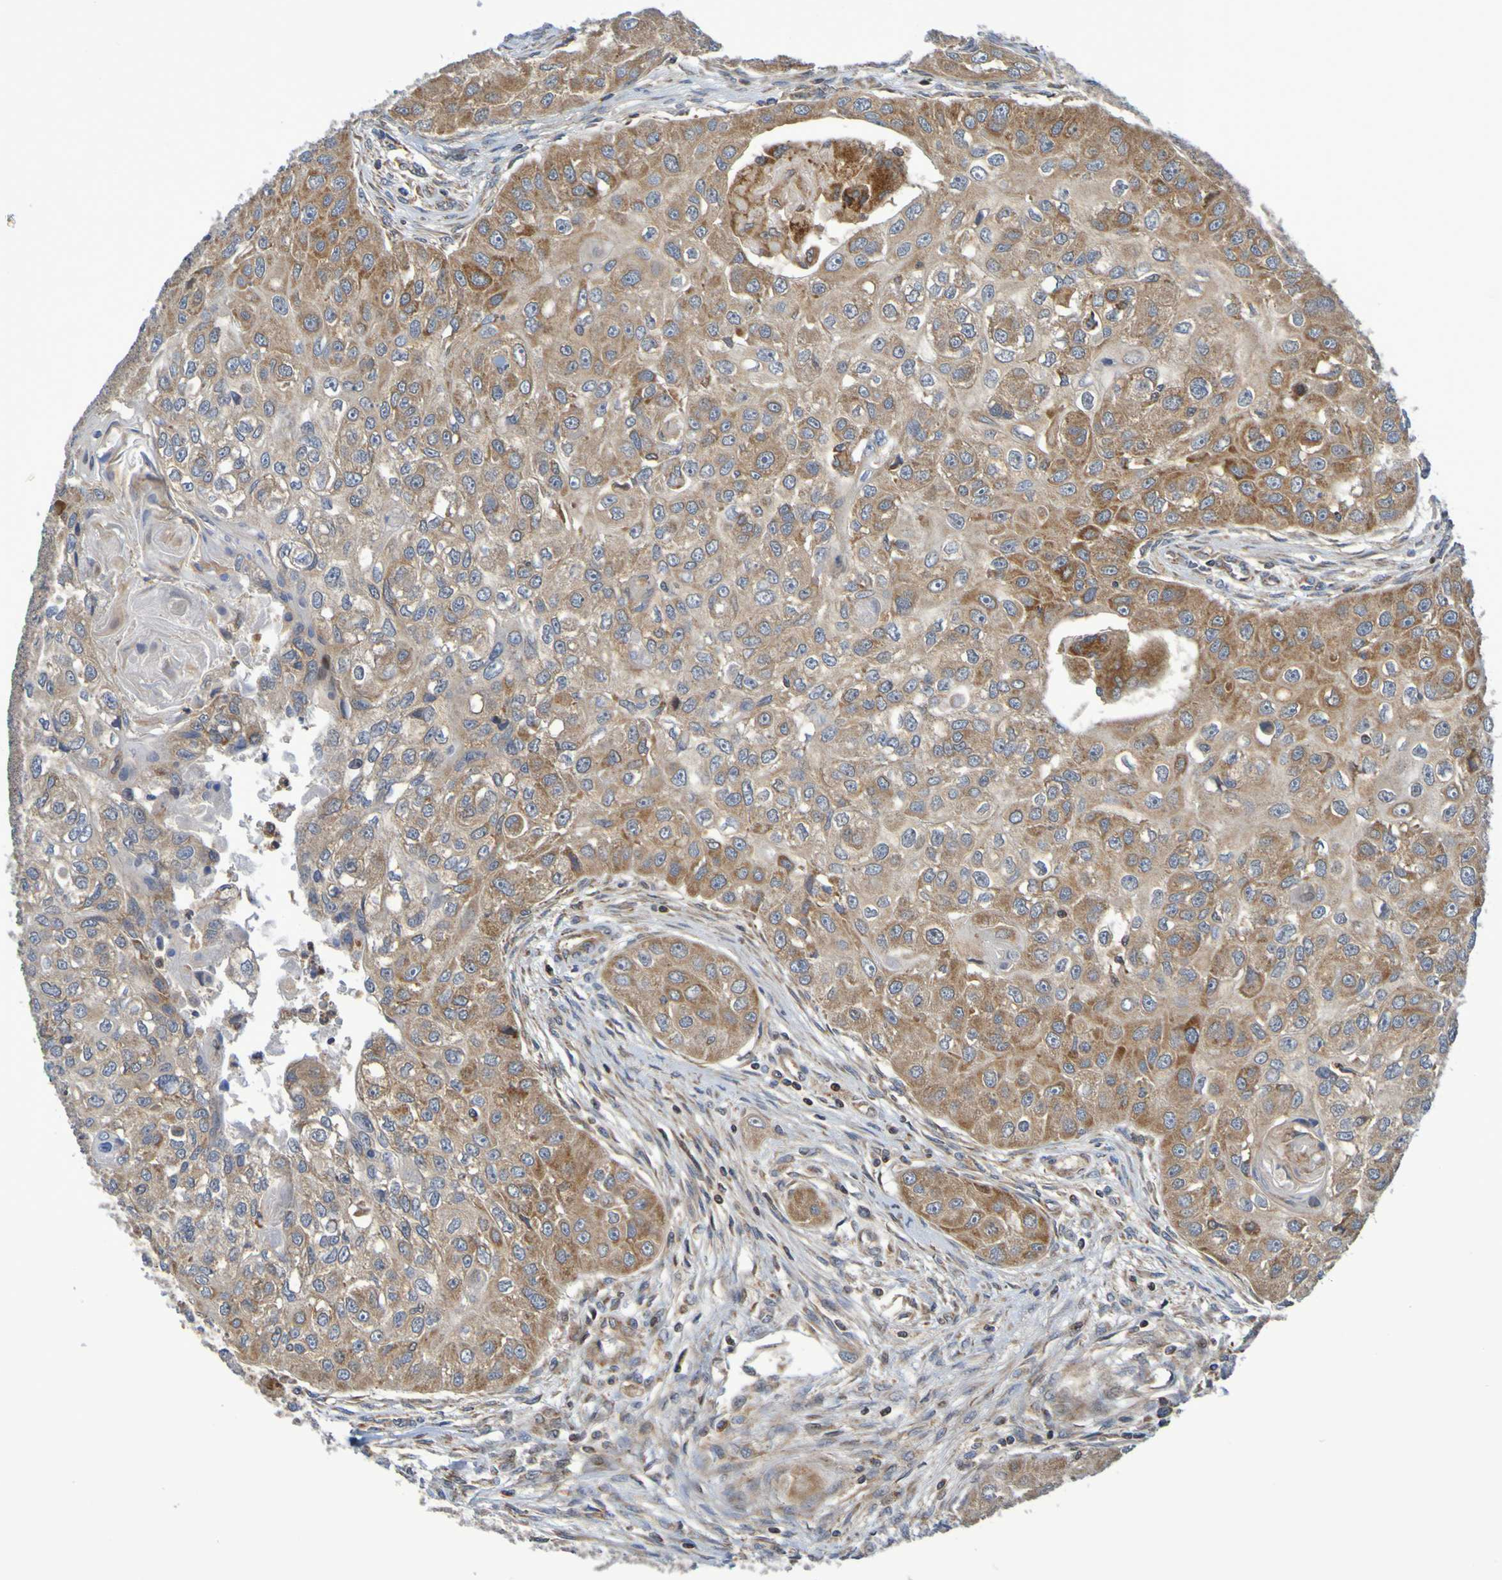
{"staining": {"intensity": "moderate", "quantity": ">75%", "location": "cytoplasmic/membranous"}, "tissue": "head and neck cancer", "cell_type": "Tumor cells", "image_type": "cancer", "snomed": [{"axis": "morphology", "description": "Normal tissue, NOS"}, {"axis": "morphology", "description": "Squamous cell carcinoma, NOS"}, {"axis": "topography", "description": "Skeletal muscle"}, {"axis": "topography", "description": "Head-Neck"}], "caption": "Head and neck cancer tissue shows moderate cytoplasmic/membranous expression in approximately >75% of tumor cells", "gene": "CCDC51", "patient": {"sex": "male", "age": 51}}